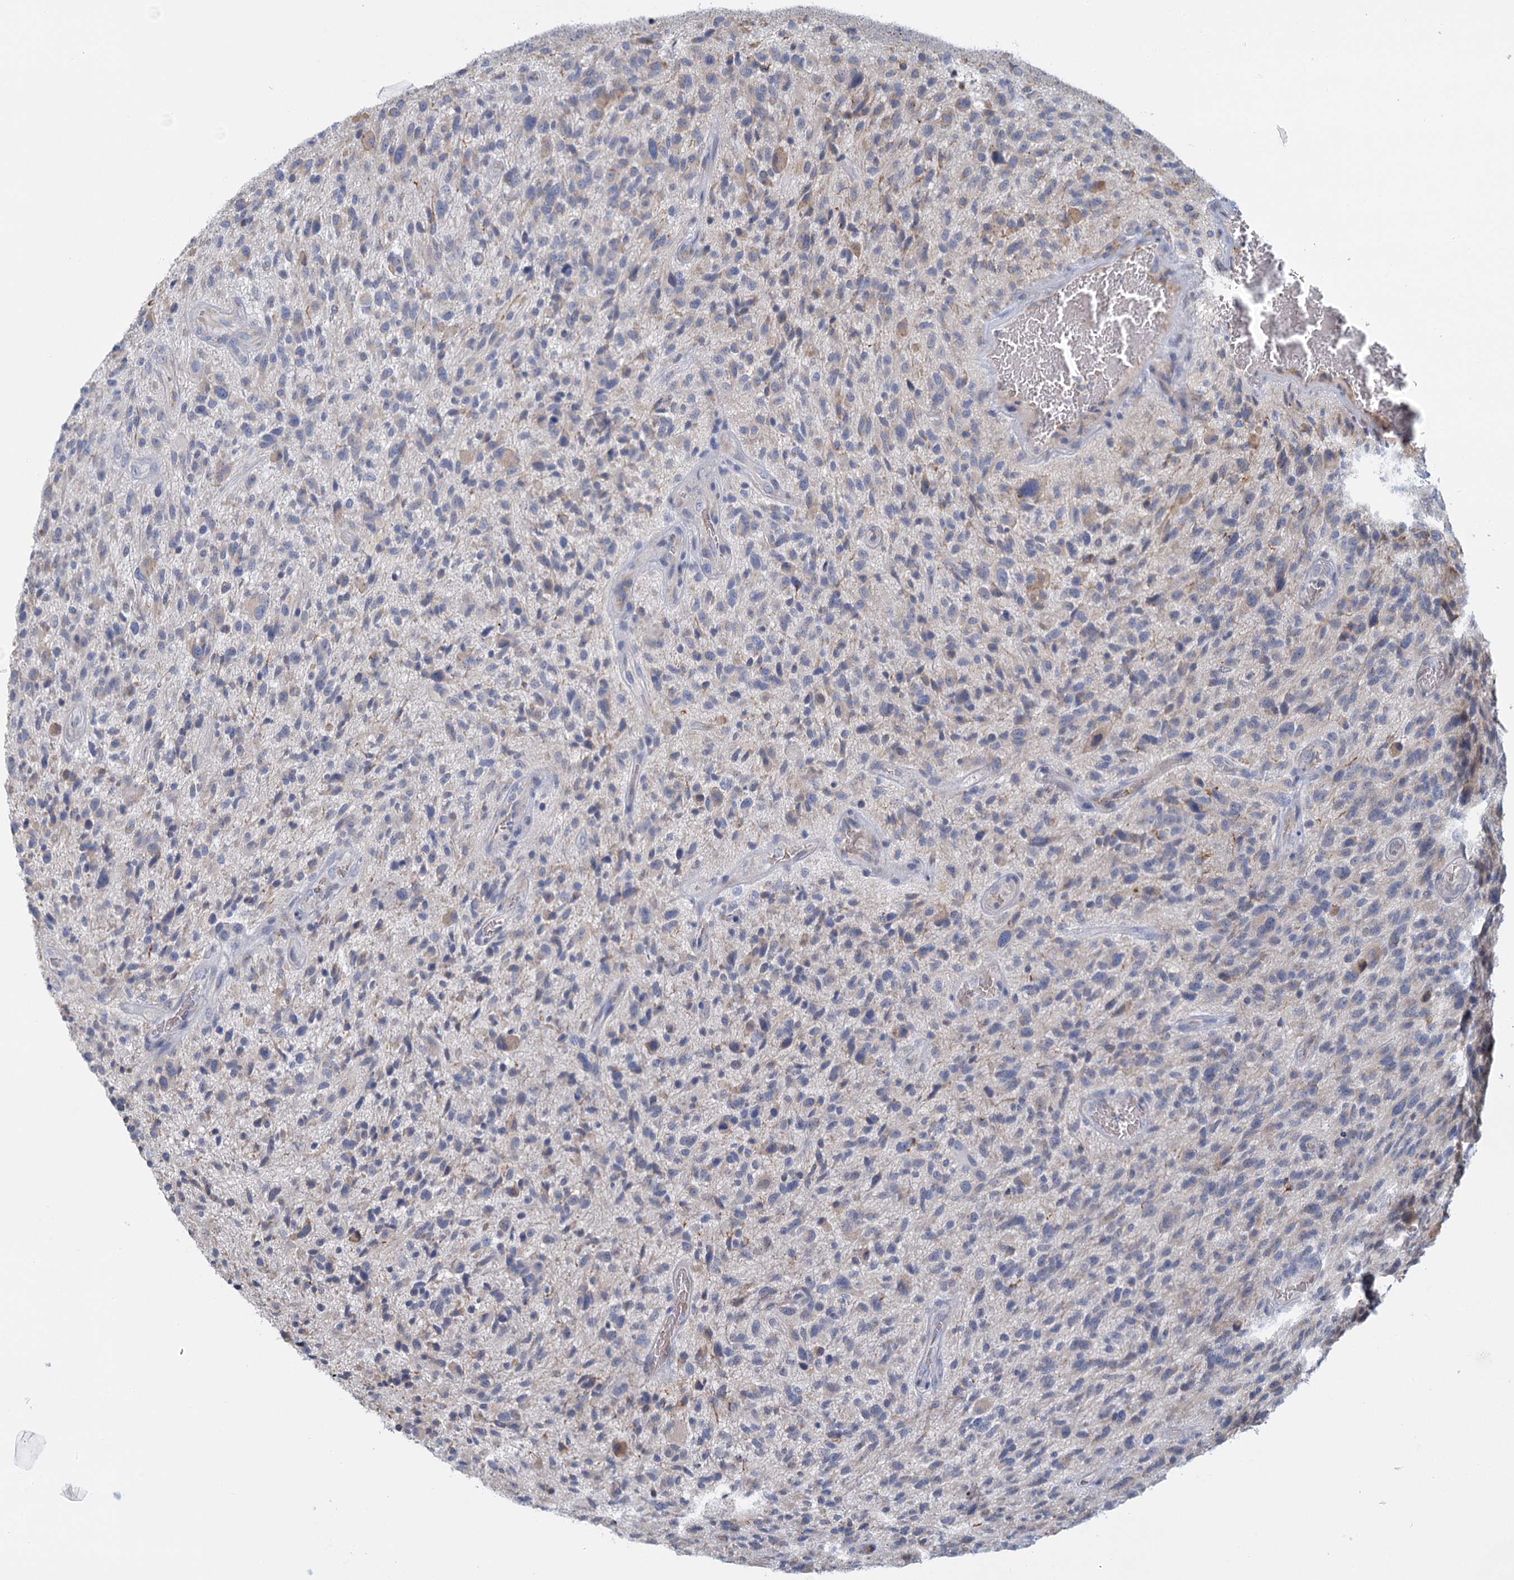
{"staining": {"intensity": "negative", "quantity": "none", "location": "none"}, "tissue": "glioma", "cell_type": "Tumor cells", "image_type": "cancer", "snomed": [{"axis": "morphology", "description": "Glioma, malignant, High grade"}, {"axis": "topography", "description": "Brain"}], "caption": "This is a micrograph of immunohistochemistry (IHC) staining of malignant high-grade glioma, which shows no staining in tumor cells. Brightfield microscopy of immunohistochemistry (IHC) stained with DAB (brown) and hematoxylin (blue), captured at high magnification.", "gene": "ANKRD16", "patient": {"sex": "male", "age": 47}}